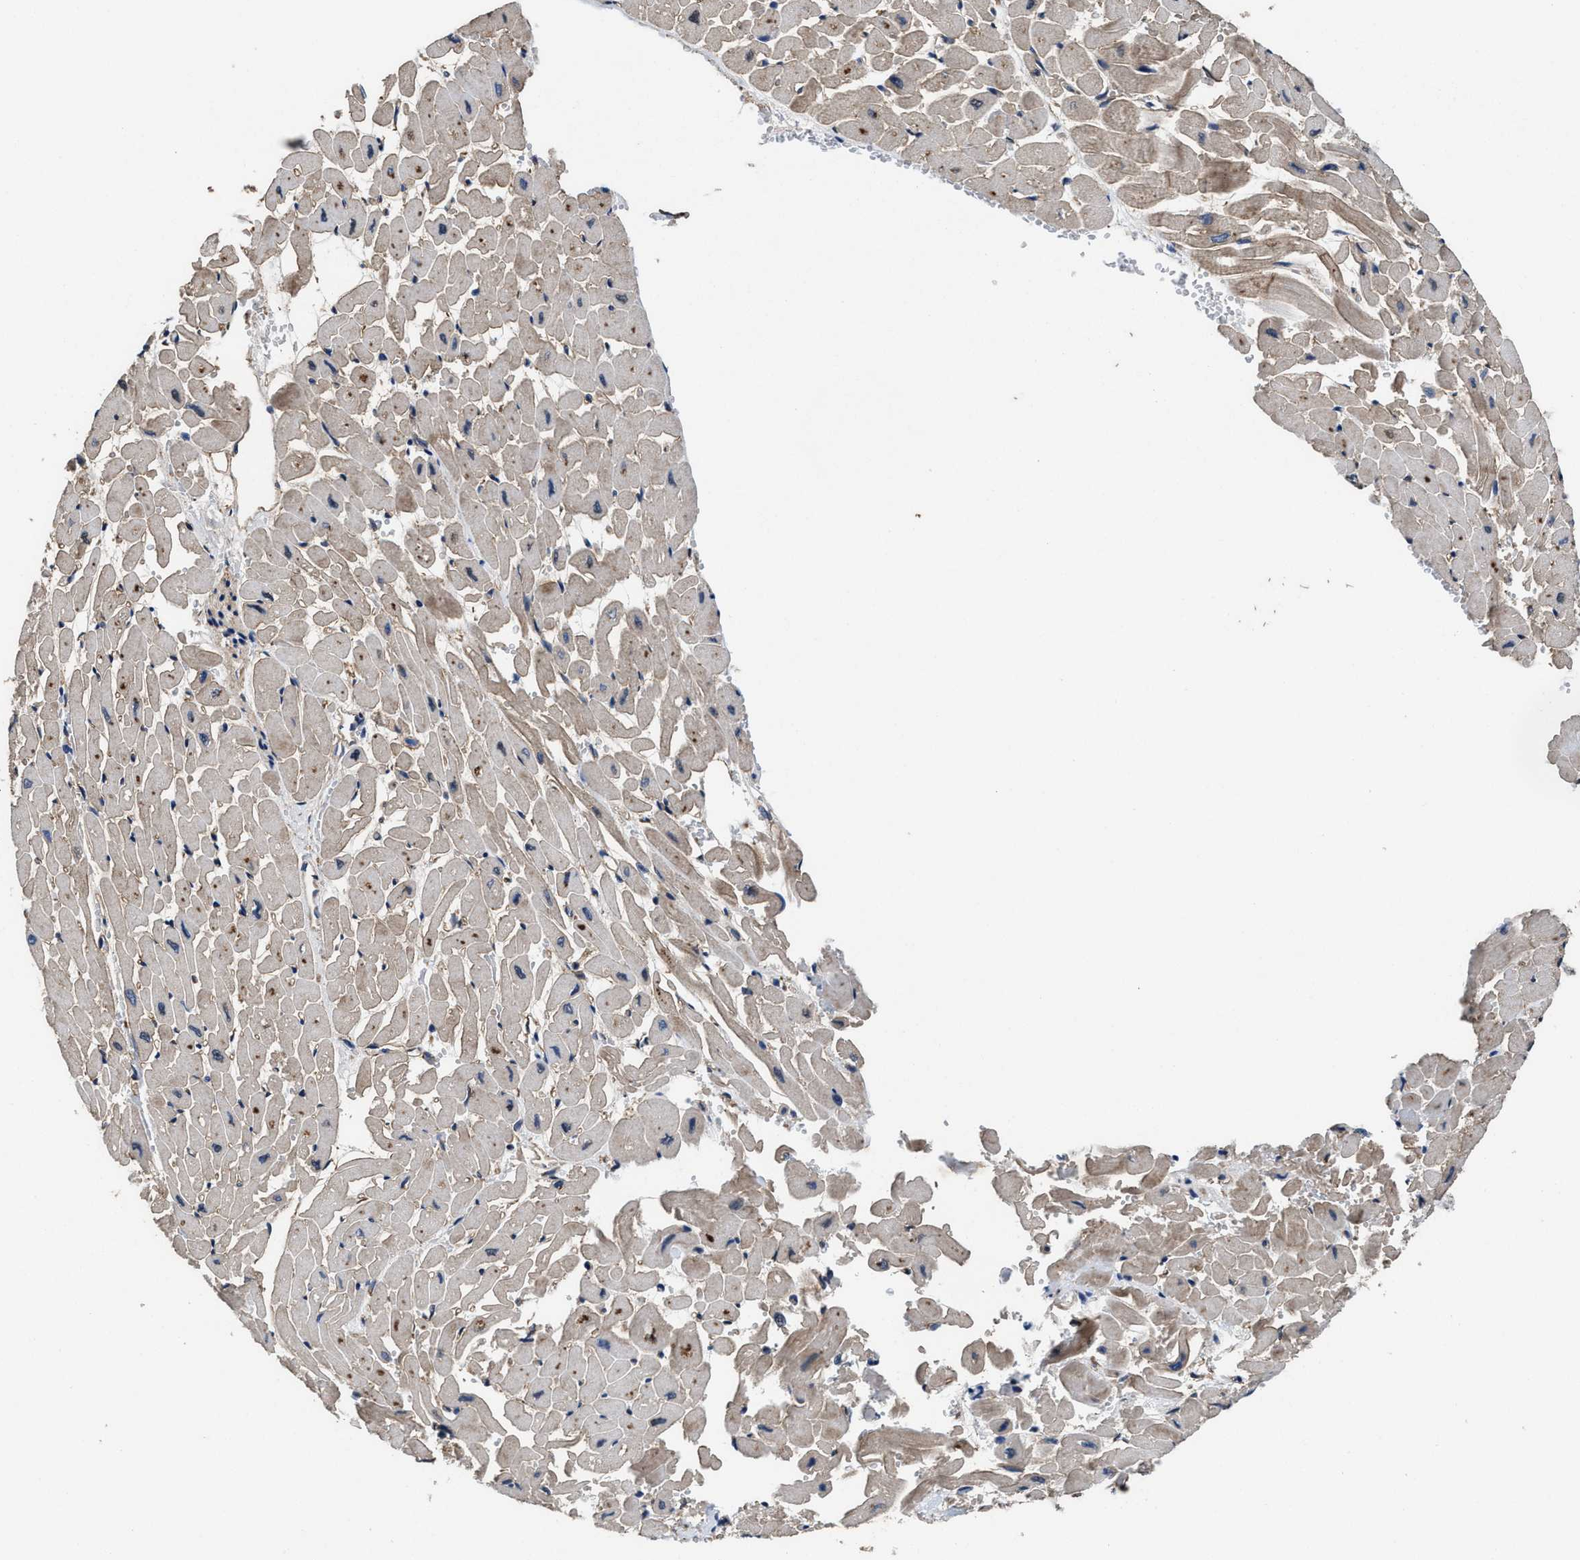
{"staining": {"intensity": "strong", "quantity": "<25%", "location": "cytoplasmic/membranous"}, "tissue": "heart muscle", "cell_type": "Cardiomyocytes", "image_type": "normal", "snomed": [{"axis": "morphology", "description": "Normal tissue, NOS"}, {"axis": "topography", "description": "Heart"}], "caption": "Immunohistochemistry (IHC) micrograph of benign heart muscle: heart muscle stained using immunohistochemistry exhibits medium levels of strong protein expression localized specifically in the cytoplasmic/membranous of cardiomyocytes, appearing as a cytoplasmic/membranous brown color.", "gene": "IDNK", "patient": {"sex": "male", "age": 45}}